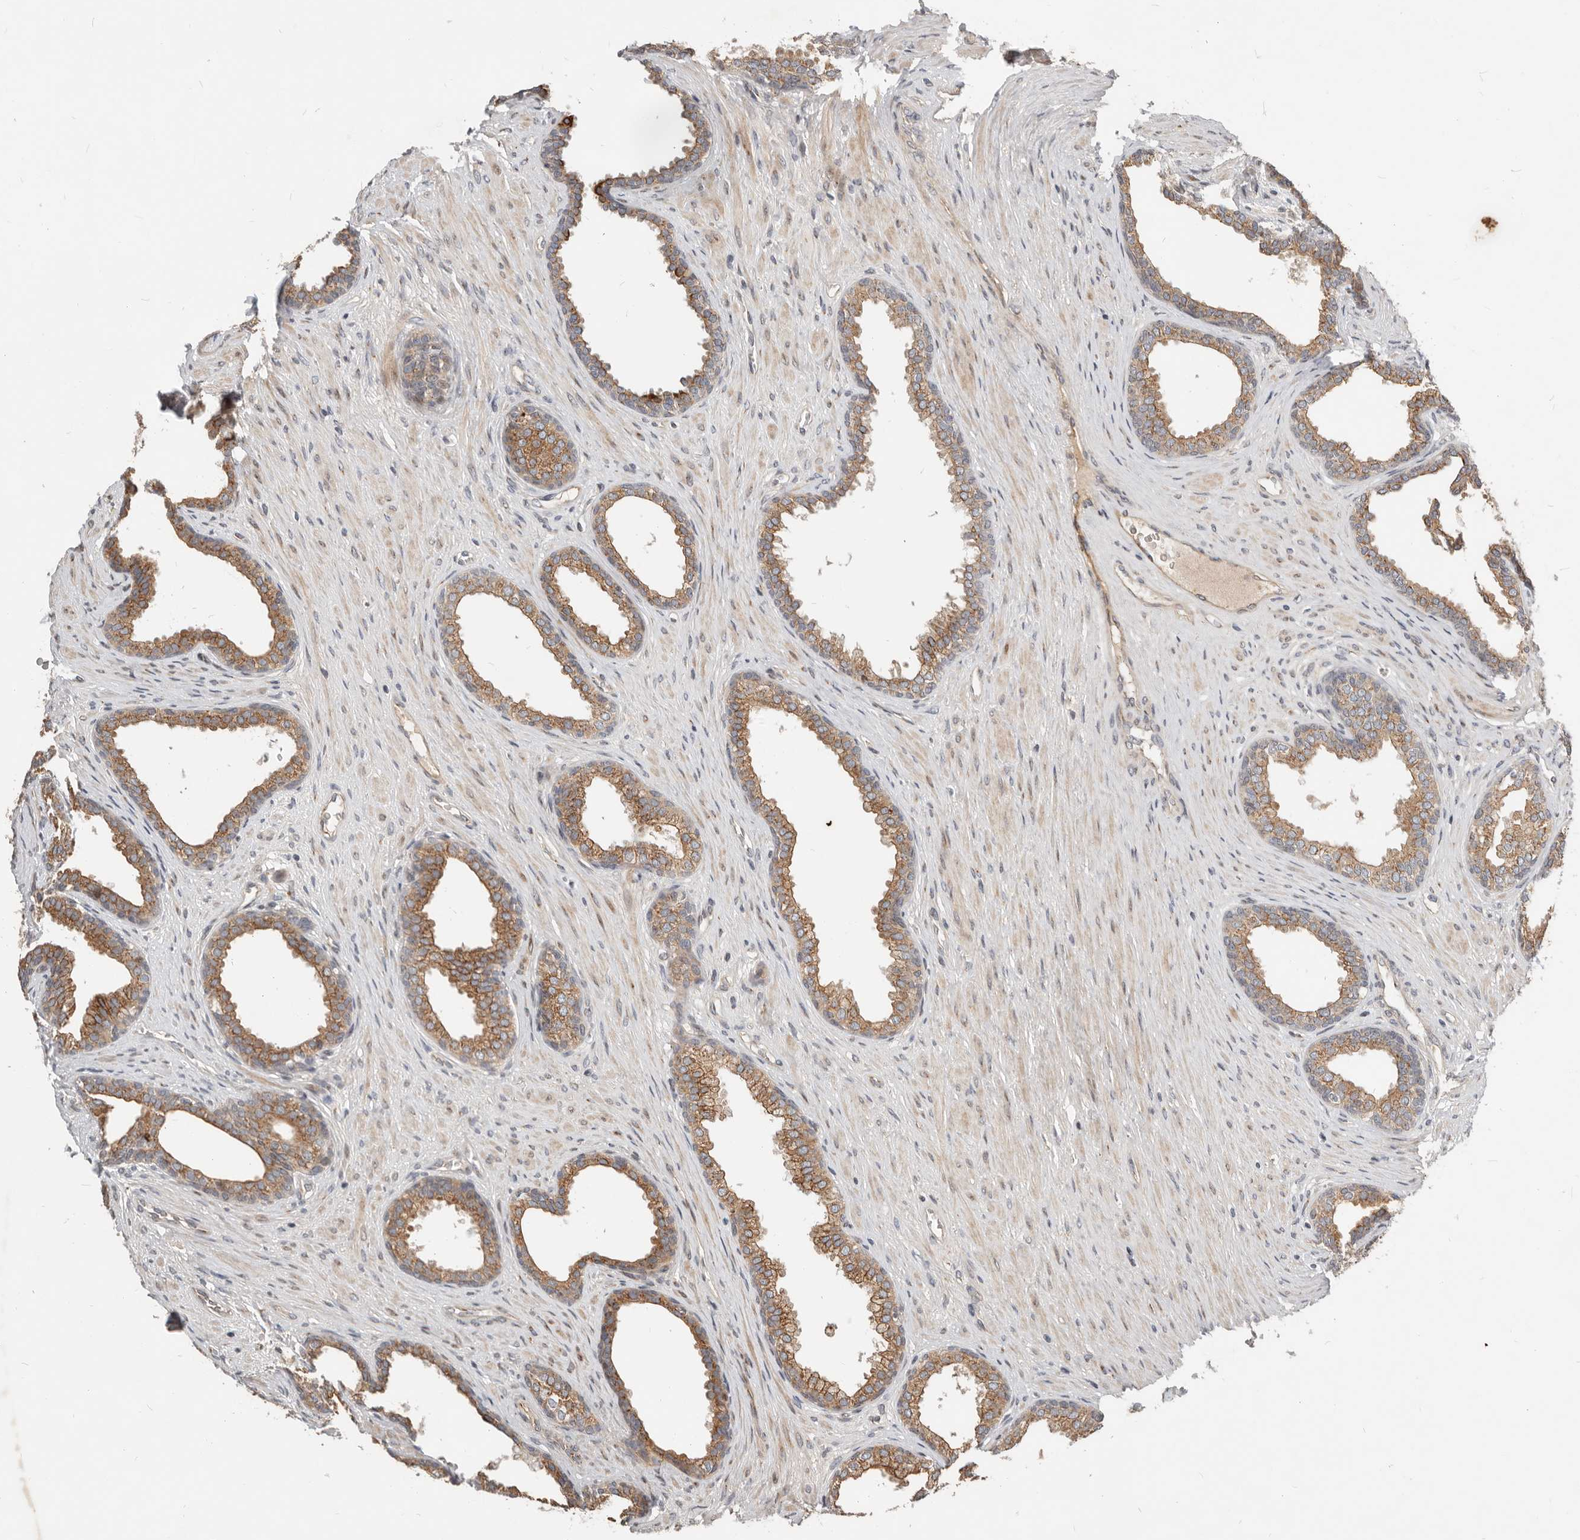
{"staining": {"intensity": "moderate", "quantity": ">75%", "location": "cytoplasmic/membranous"}, "tissue": "prostate", "cell_type": "Glandular cells", "image_type": "normal", "snomed": [{"axis": "morphology", "description": "Normal tissue, NOS"}, {"axis": "topography", "description": "Prostate"}], "caption": "About >75% of glandular cells in normal human prostate exhibit moderate cytoplasmic/membranous protein staining as visualized by brown immunohistochemical staining.", "gene": "NPY4R2", "patient": {"sex": "male", "age": 76}}